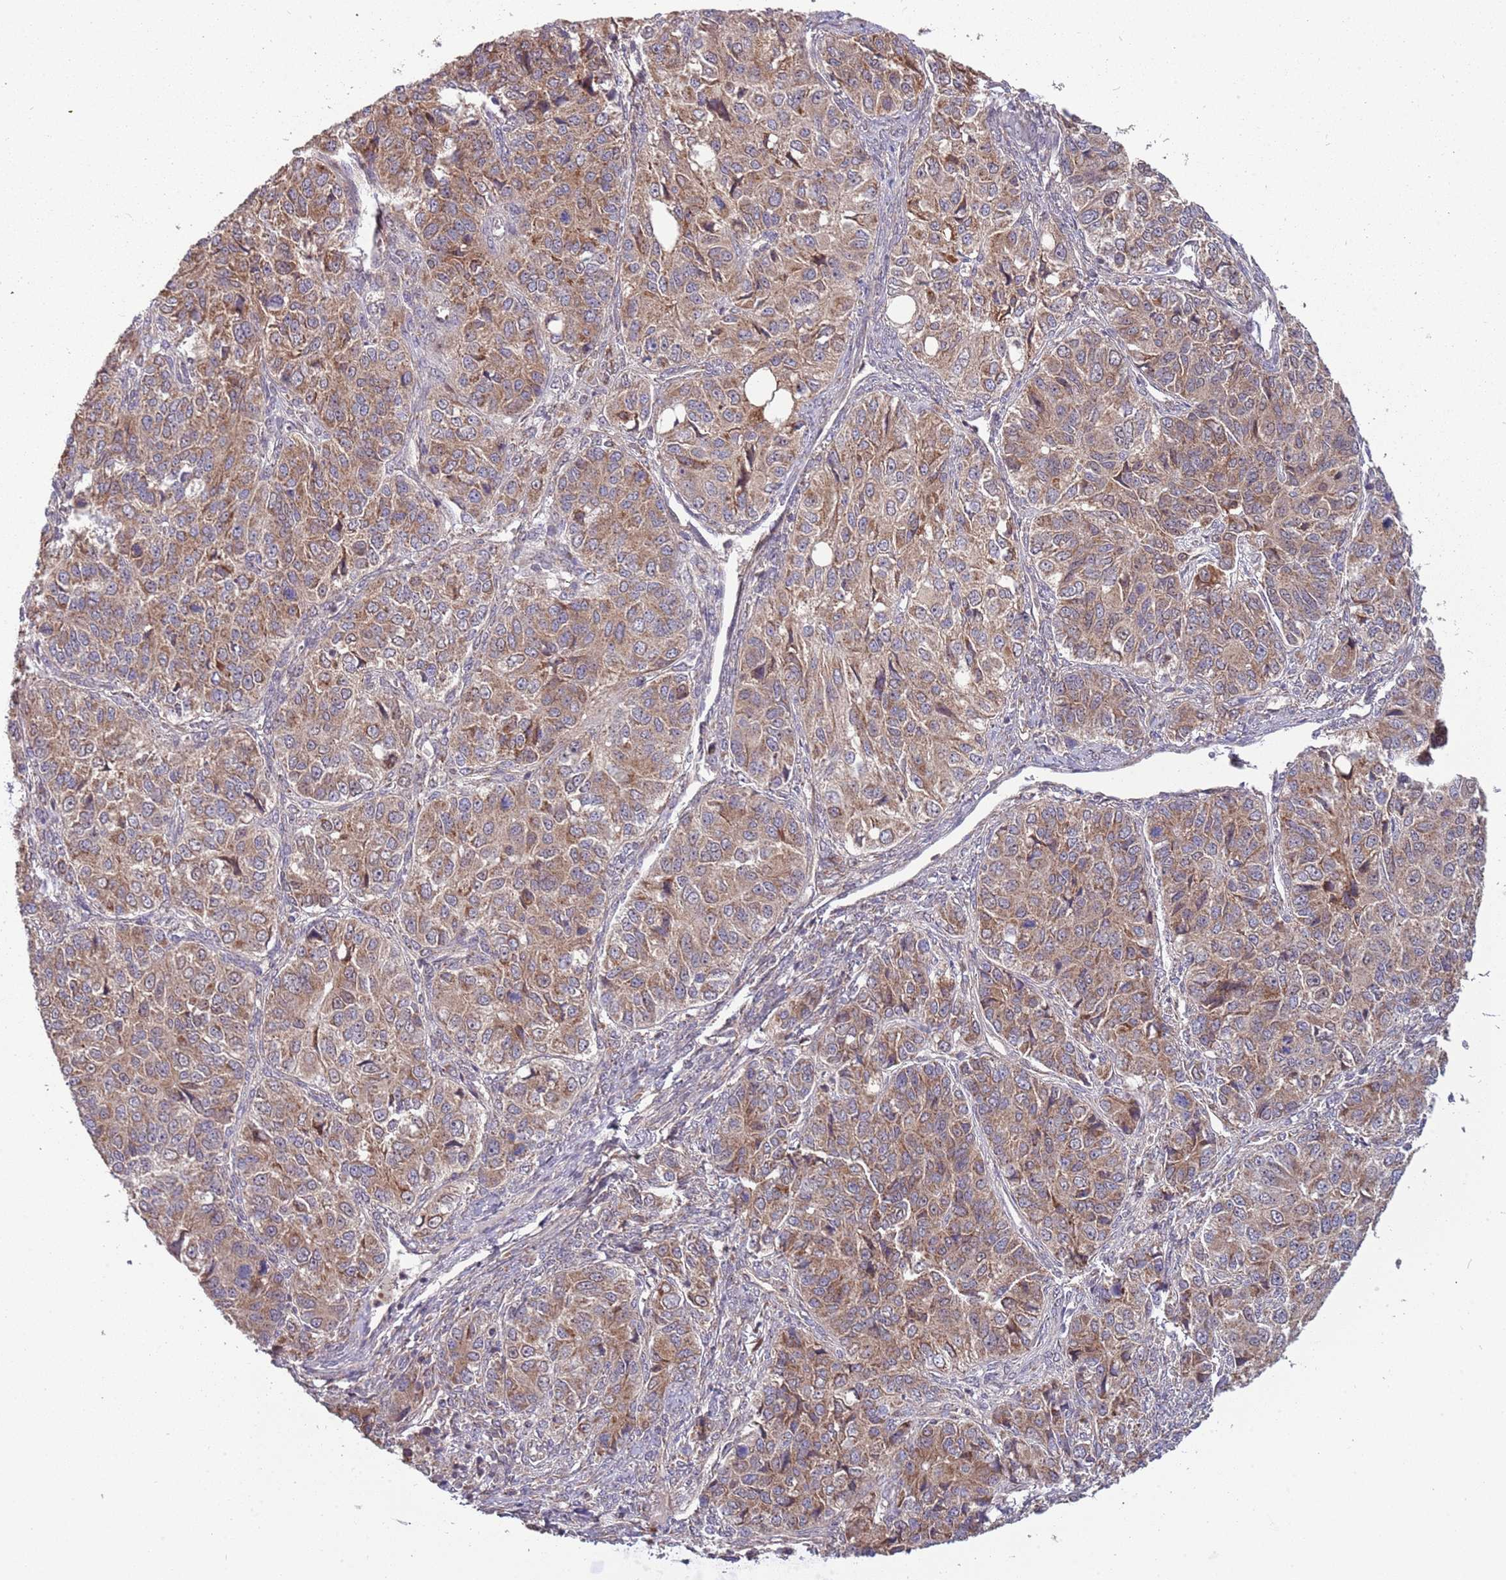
{"staining": {"intensity": "moderate", "quantity": "25%-75%", "location": "cytoplasmic/membranous"}, "tissue": "ovarian cancer", "cell_type": "Tumor cells", "image_type": "cancer", "snomed": [{"axis": "morphology", "description": "Carcinoma, endometroid"}, {"axis": "topography", "description": "Ovary"}], "caption": "Immunohistochemical staining of human ovarian endometroid carcinoma exhibits moderate cytoplasmic/membranous protein positivity in approximately 25%-75% of tumor cells.", "gene": "RNF181", "patient": {"sex": "female", "age": 51}}